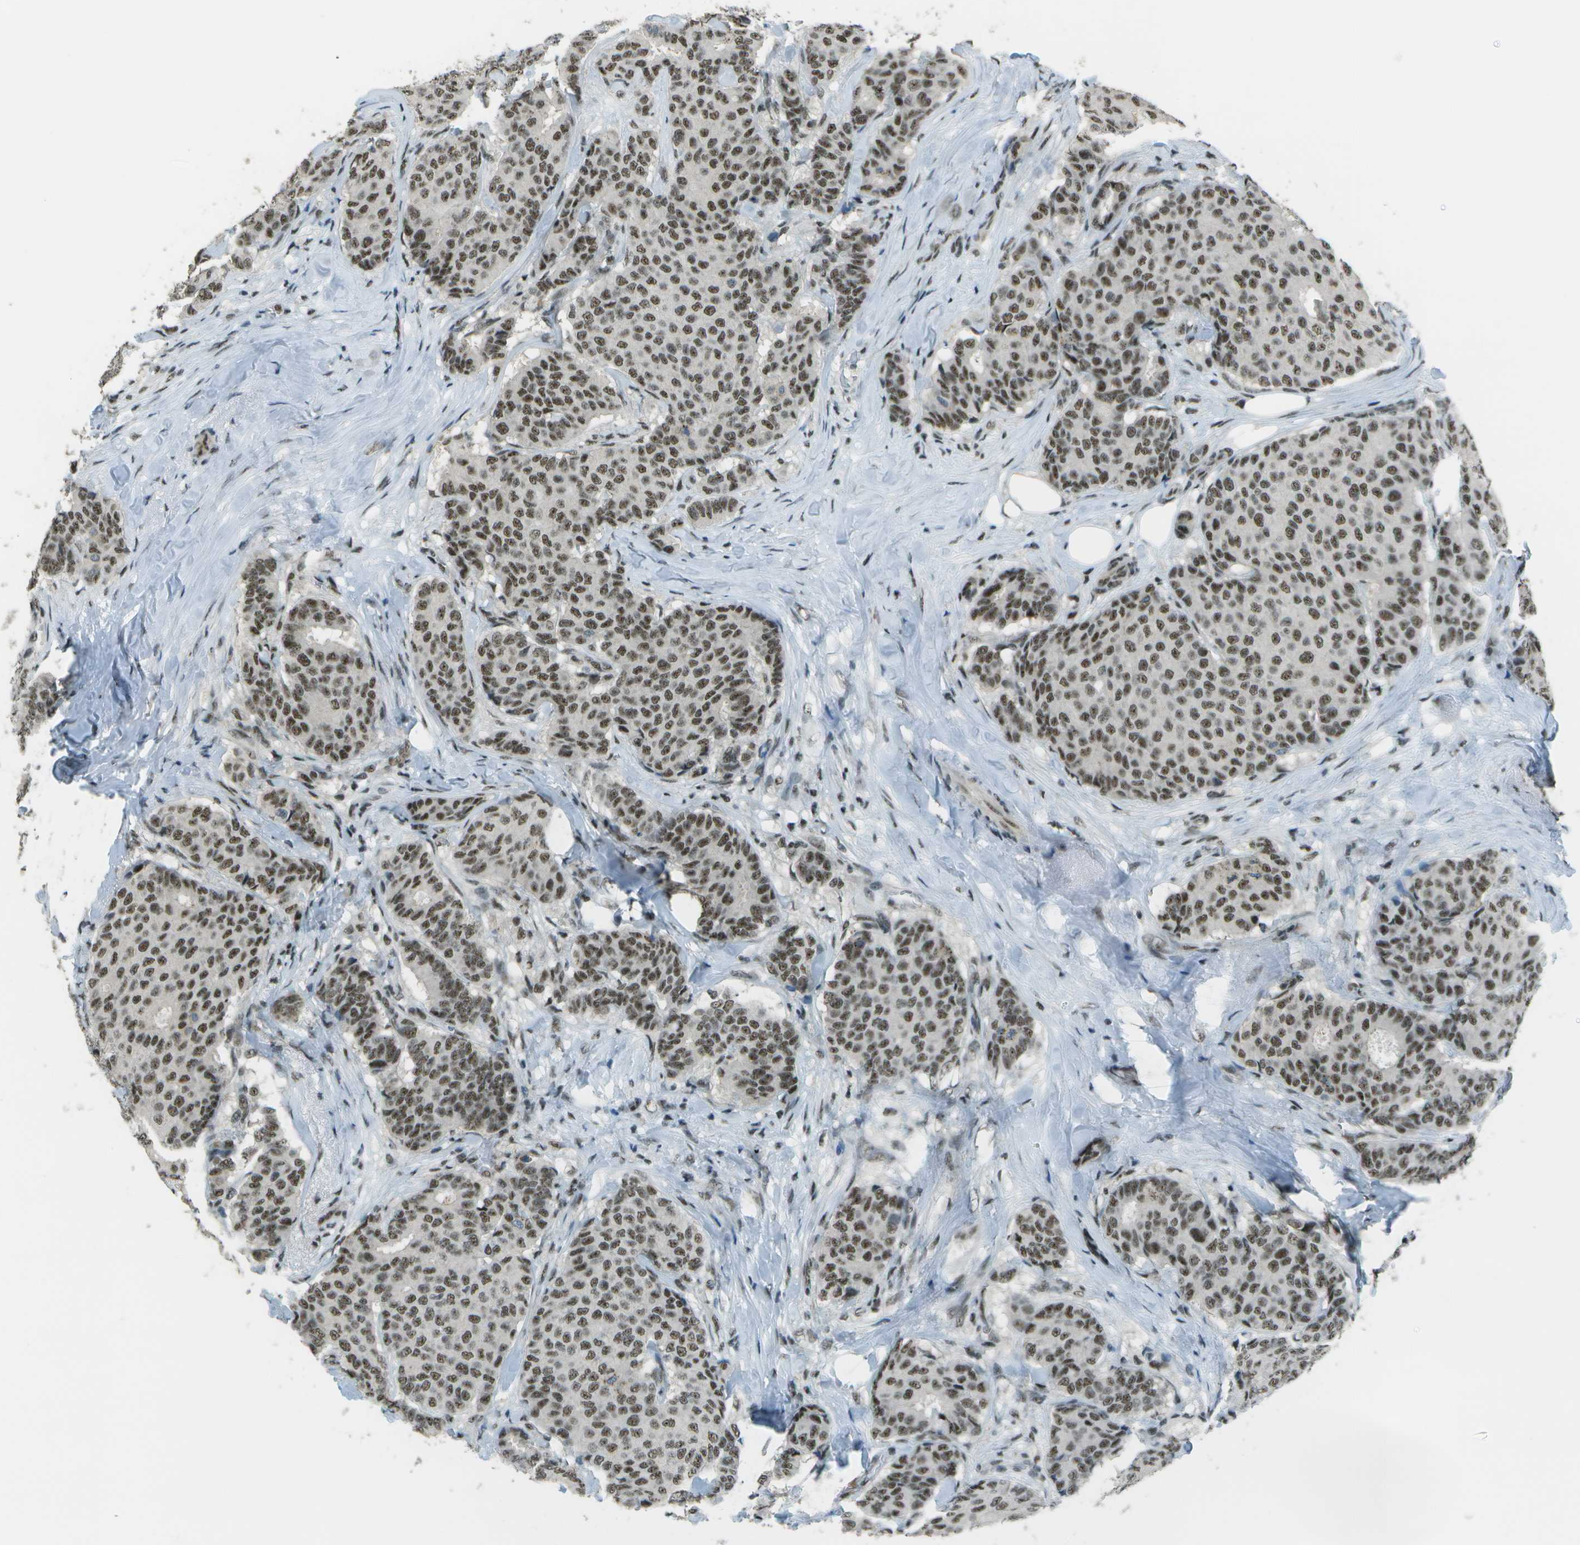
{"staining": {"intensity": "moderate", "quantity": ">75%", "location": "nuclear"}, "tissue": "breast cancer", "cell_type": "Tumor cells", "image_type": "cancer", "snomed": [{"axis": "morphology", "description": "Duct carcinoma"}, {"axis": "topography", "description": "Breast"}], "caption": "This is an image of immunohistochemistry staining of breast cancer (intraductal carcinoma), which shows moderate expression in the nuclear of tumor cells.", "gene": "DEPDC1", "patient": {"sex": "female", "age": 75}}